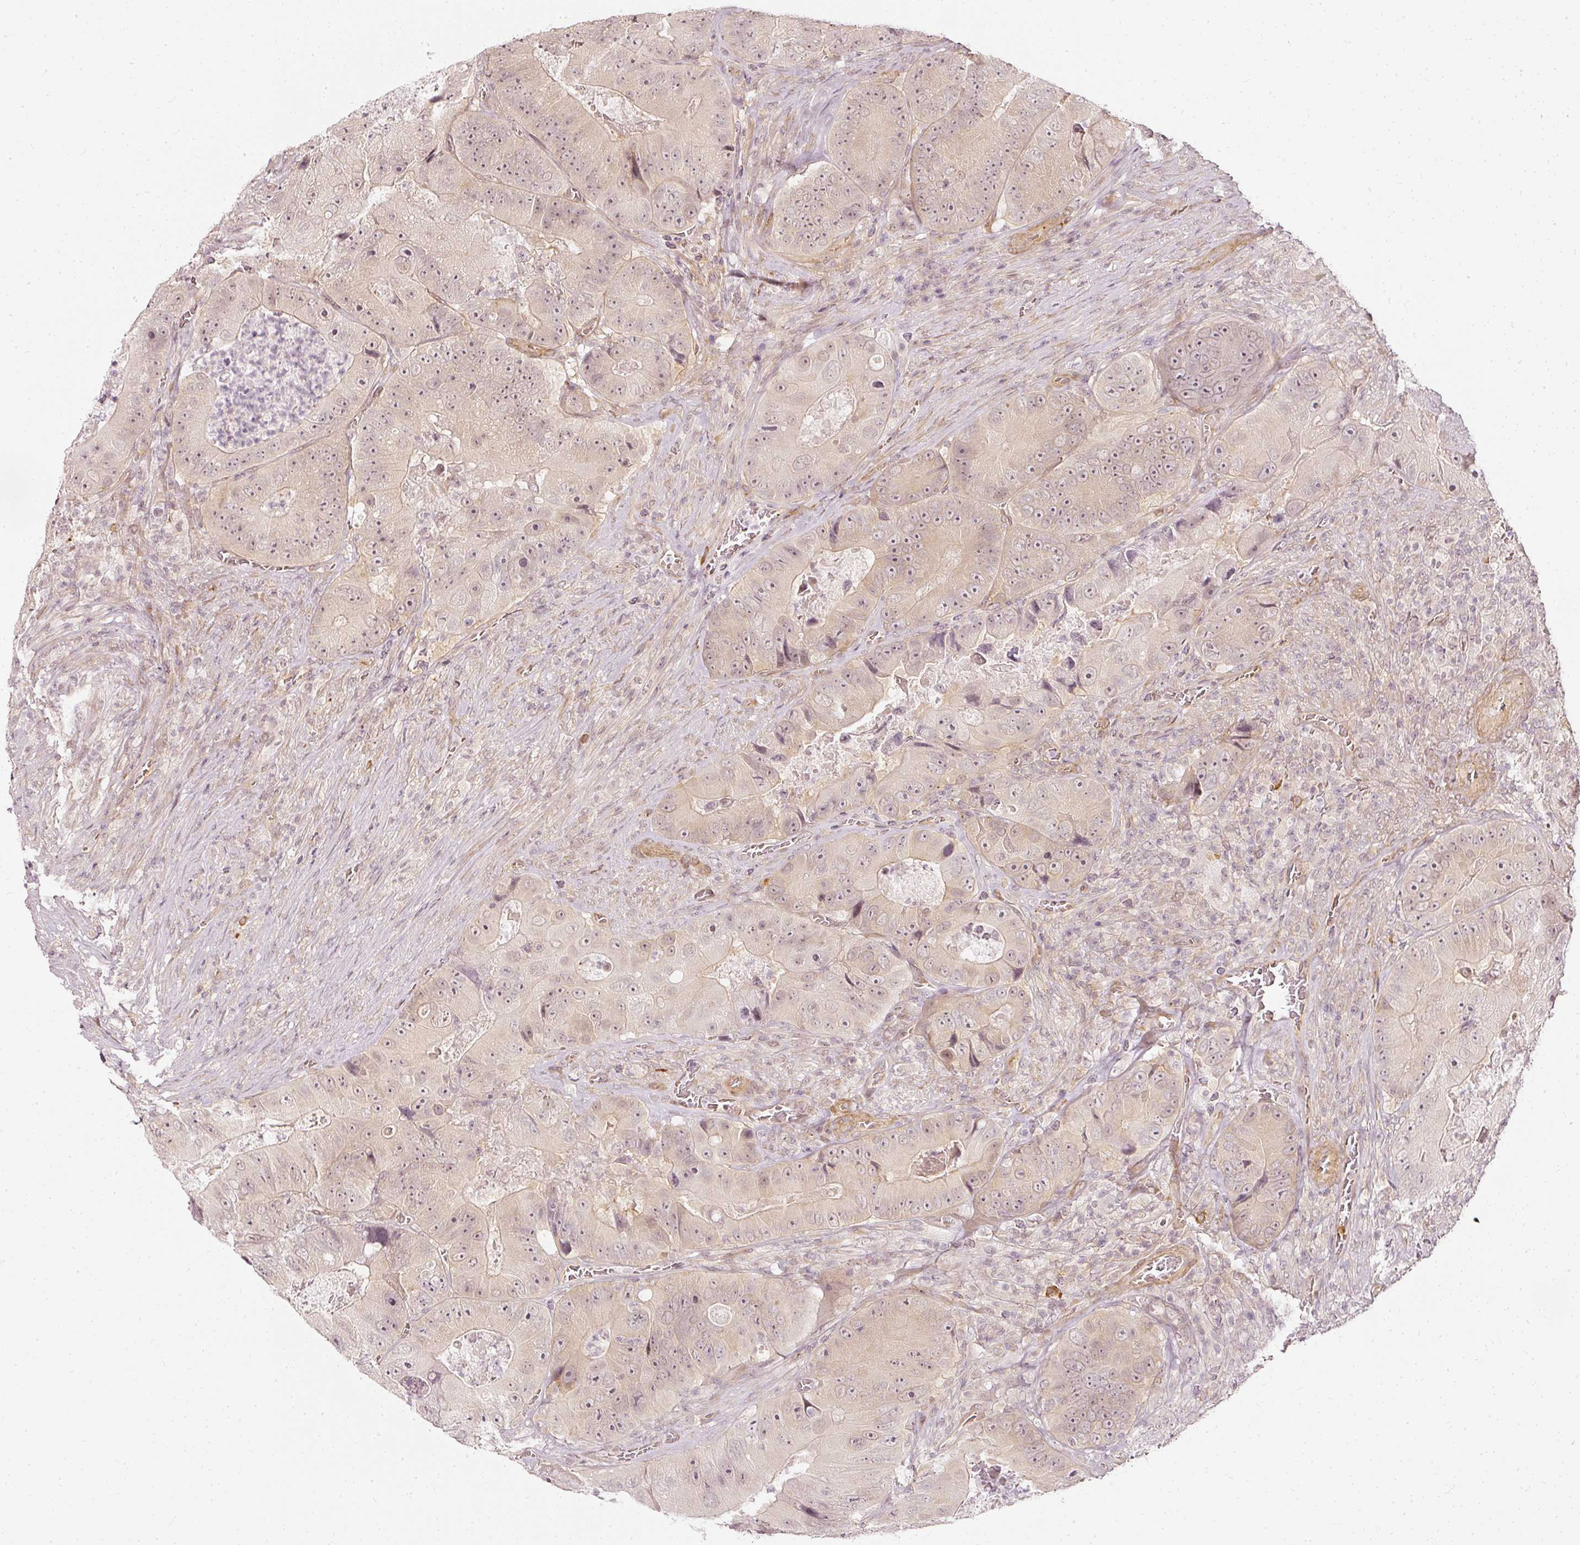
{"staining": {"intensity": "negative", "quantity": "none", "location": "none"}, "tissue": "colorectal cancer", "cell_type": "Tumor cells", "image_type": "cancer", "snomed": [{"axis": "morphology", "description": "Adenocarcinoma, NOS"}, {"axis": "topography", "description": "Colon"}], "caption": "Human colorectal cancer stained for a protein using immunohistochemistry demonstrates no expression in tumor cells.", "gene": "DRD2", "patient": {"sex": "female", "age": 86}}